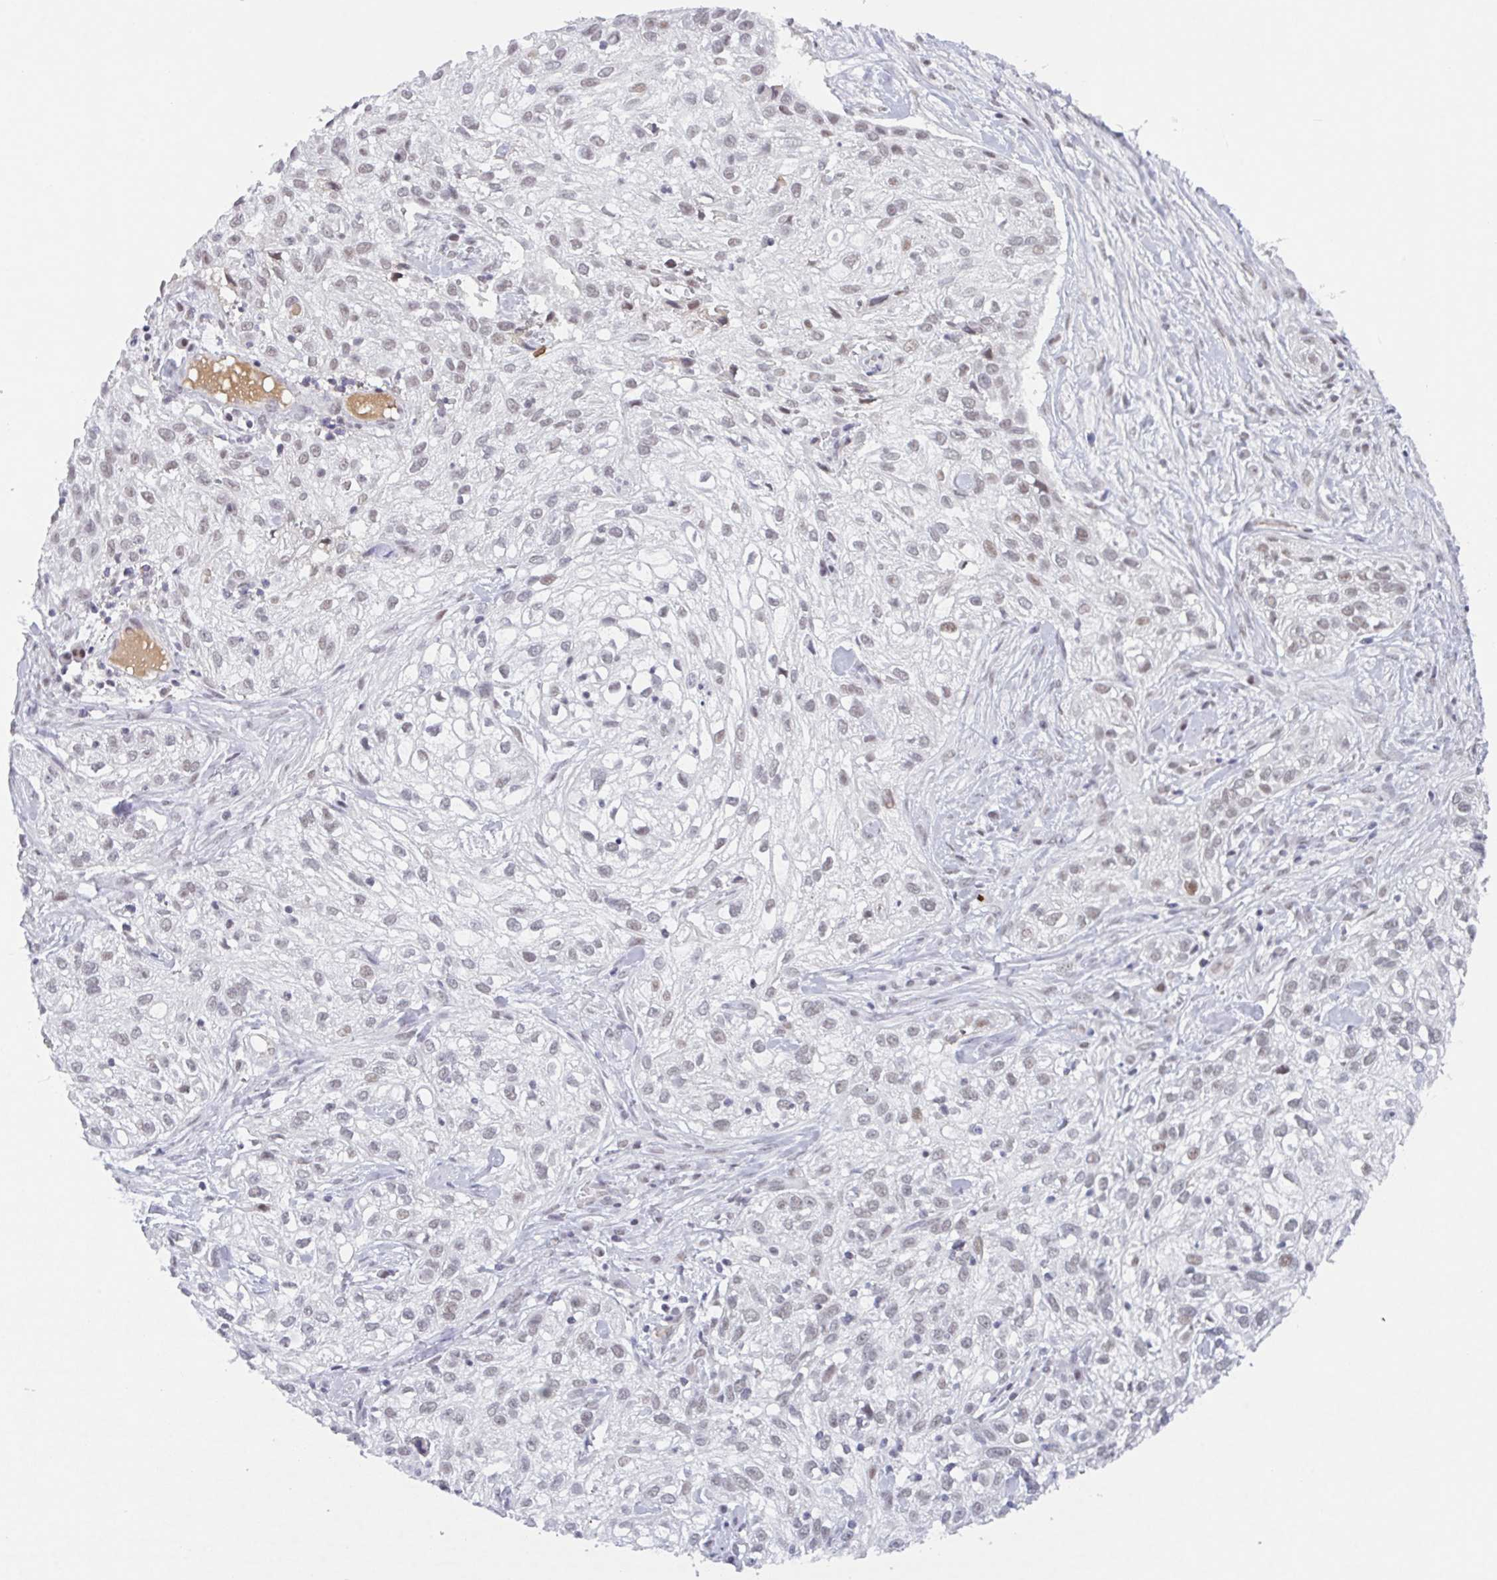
{"staining": {"intensity": "weak", "quantity": ">75%", "location": "nuclear"}, "tissue": "skin cancer", "cell_type": "Tumor cells", "image_type": "cancer", "snomed": [{"axis": "morphology", "description": "Squamous cell carcinoma, NOS"}, {"axis": "topography", "description": "Skin"}], "caption": "Squamous cell carcinoma (skin) stained with a brown dye displays weak nuclear positive positivity in about >75% of tumor cells.", "gene": "PLG", "patient": {"sex": "male", "age": 82}}